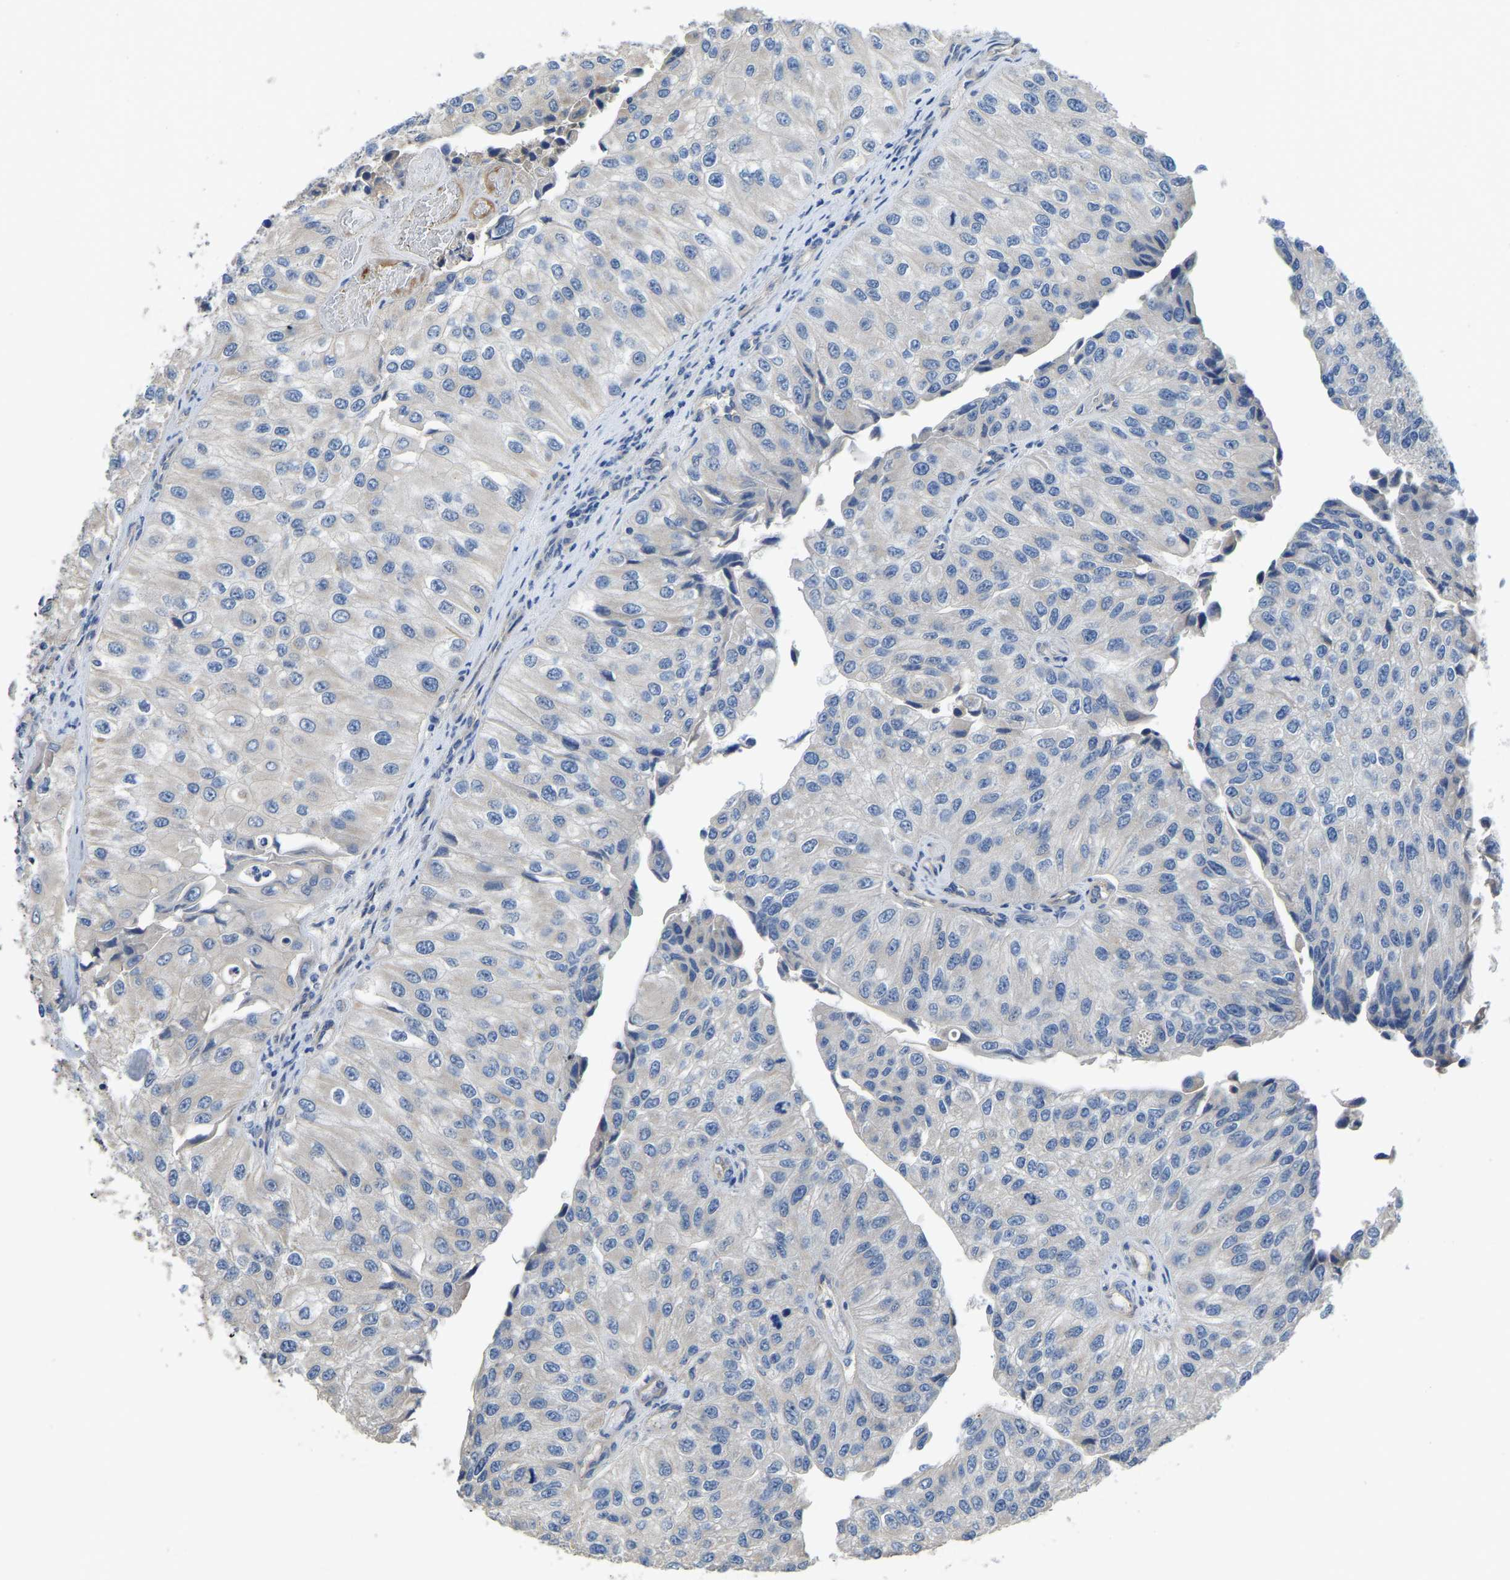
{"staining": {"intensity": "negative", "quantity": "none", "location": "none"}, "tissue": "urothelial cancer", "cell_type": "Tumor cells", "image_type": "cancer", "snomed": [{"axis": "morphology", "description": "Urothelial carcinoma, High grade"}, {"axis": "topography", "description": "Kidney"}, {"axis": "topography", "description": "Urinary bladder"}], "caption": "Protein analysis of urothelial cancer exhibits no significant positivity in tumor cells. (Immunohistochemistry (ihc), brightfield microscopy, high magnification).", "gene": "HIGD2B", "patient": {"sex": "male", "age": 77}}